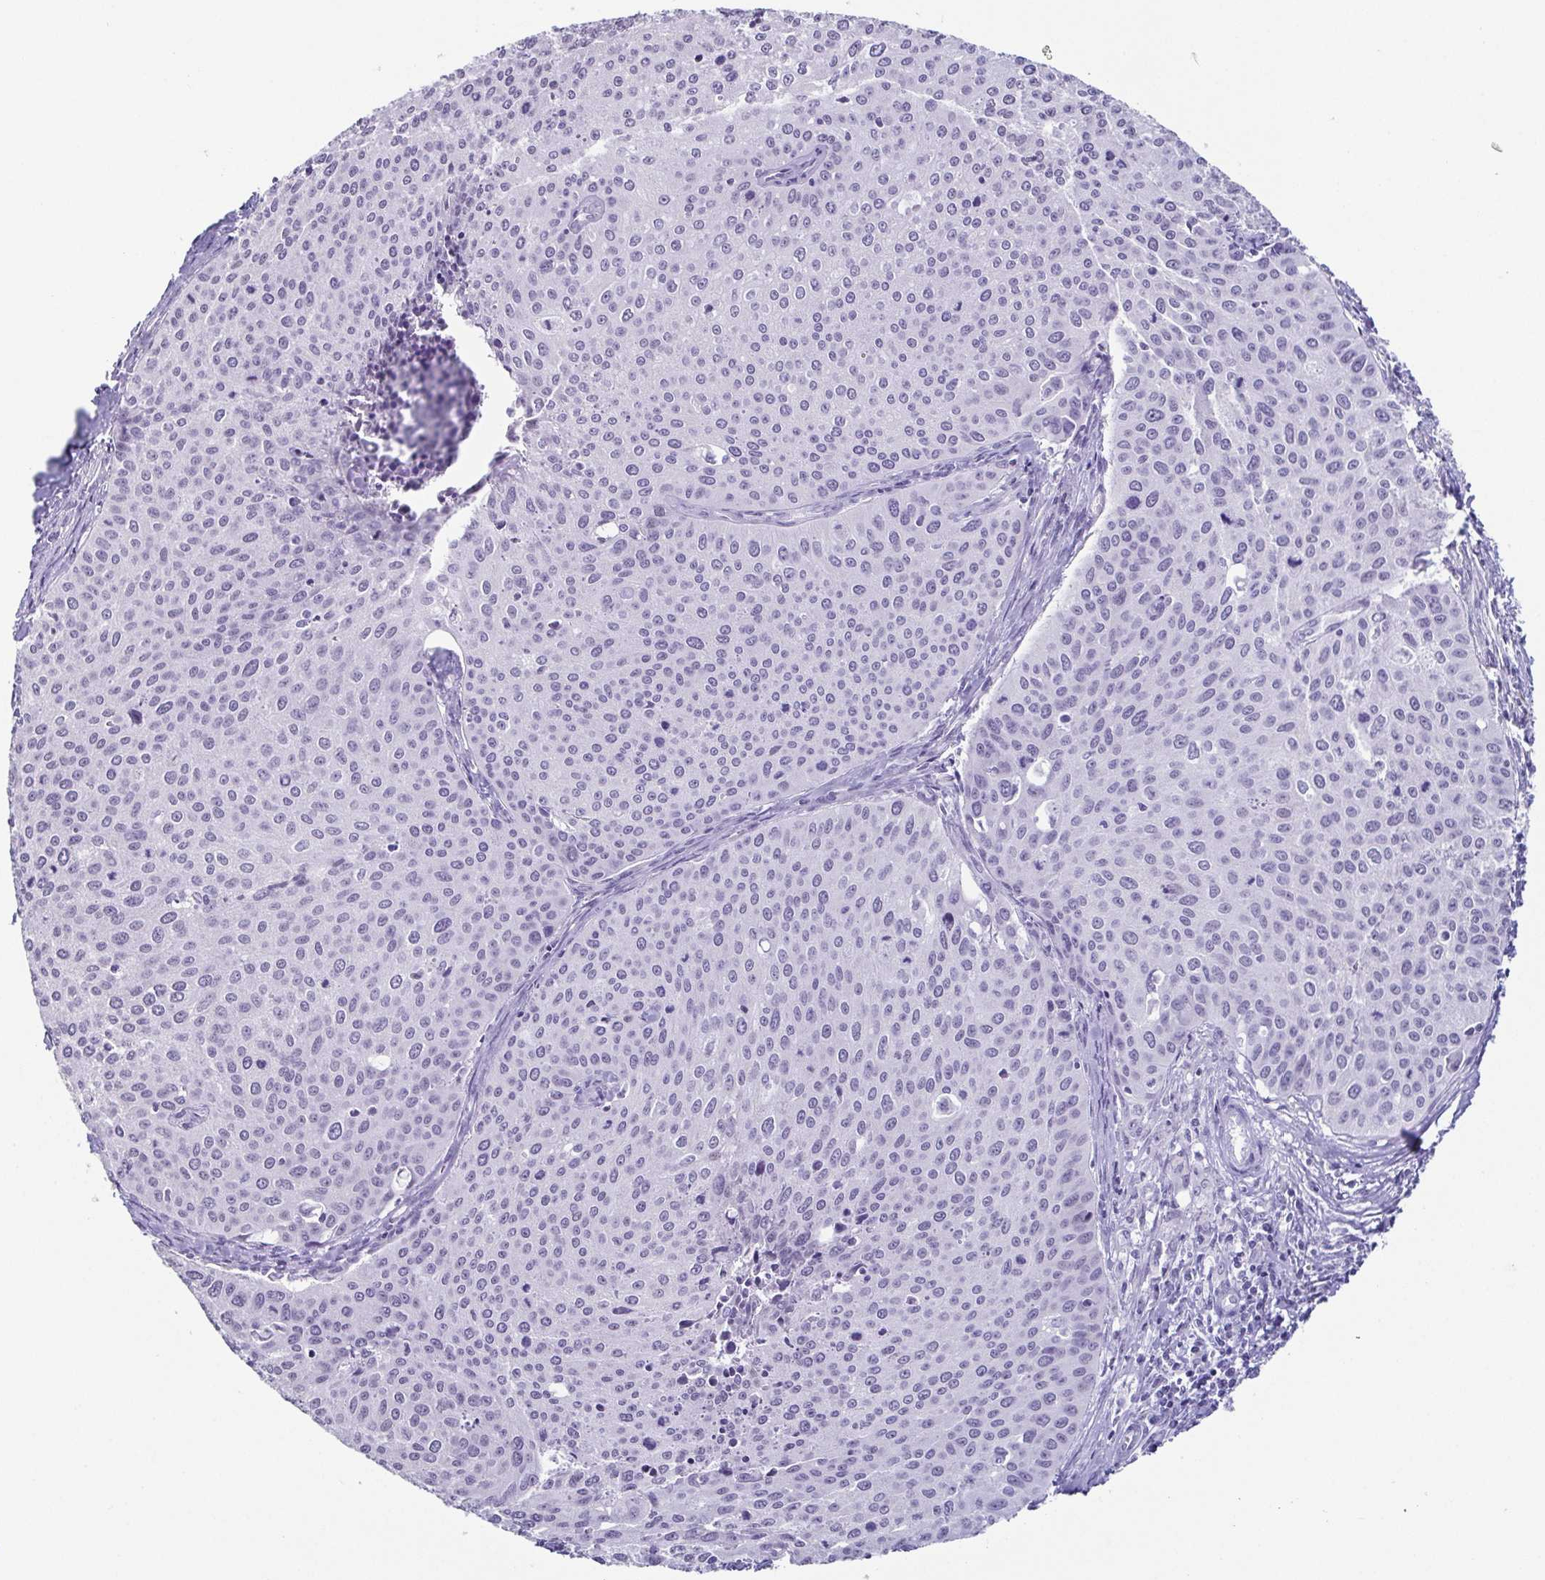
{"staining": {"intensity": "negative", "quantity": "none", "location": "none"}, "tissue": "cervical cancer", "cell_type": "Tumor cells", "image_type": "cancer", "snomed": [{"axis": "morphology", "description": "Squamous cell carcinoma, NOS"}, {"axis": "topography", "description": "Cervix"}], "caption": "Micrograph shows no protein expression in tumor cells of cervical squamous cell carcinoma tissue. (Stains: DAB IHC with hematoxylin counter stain, Microscopy: brightfield microscopy at high magnification).", "gene": "ESX1", "patient": {"sex": "female", "age": 38}}